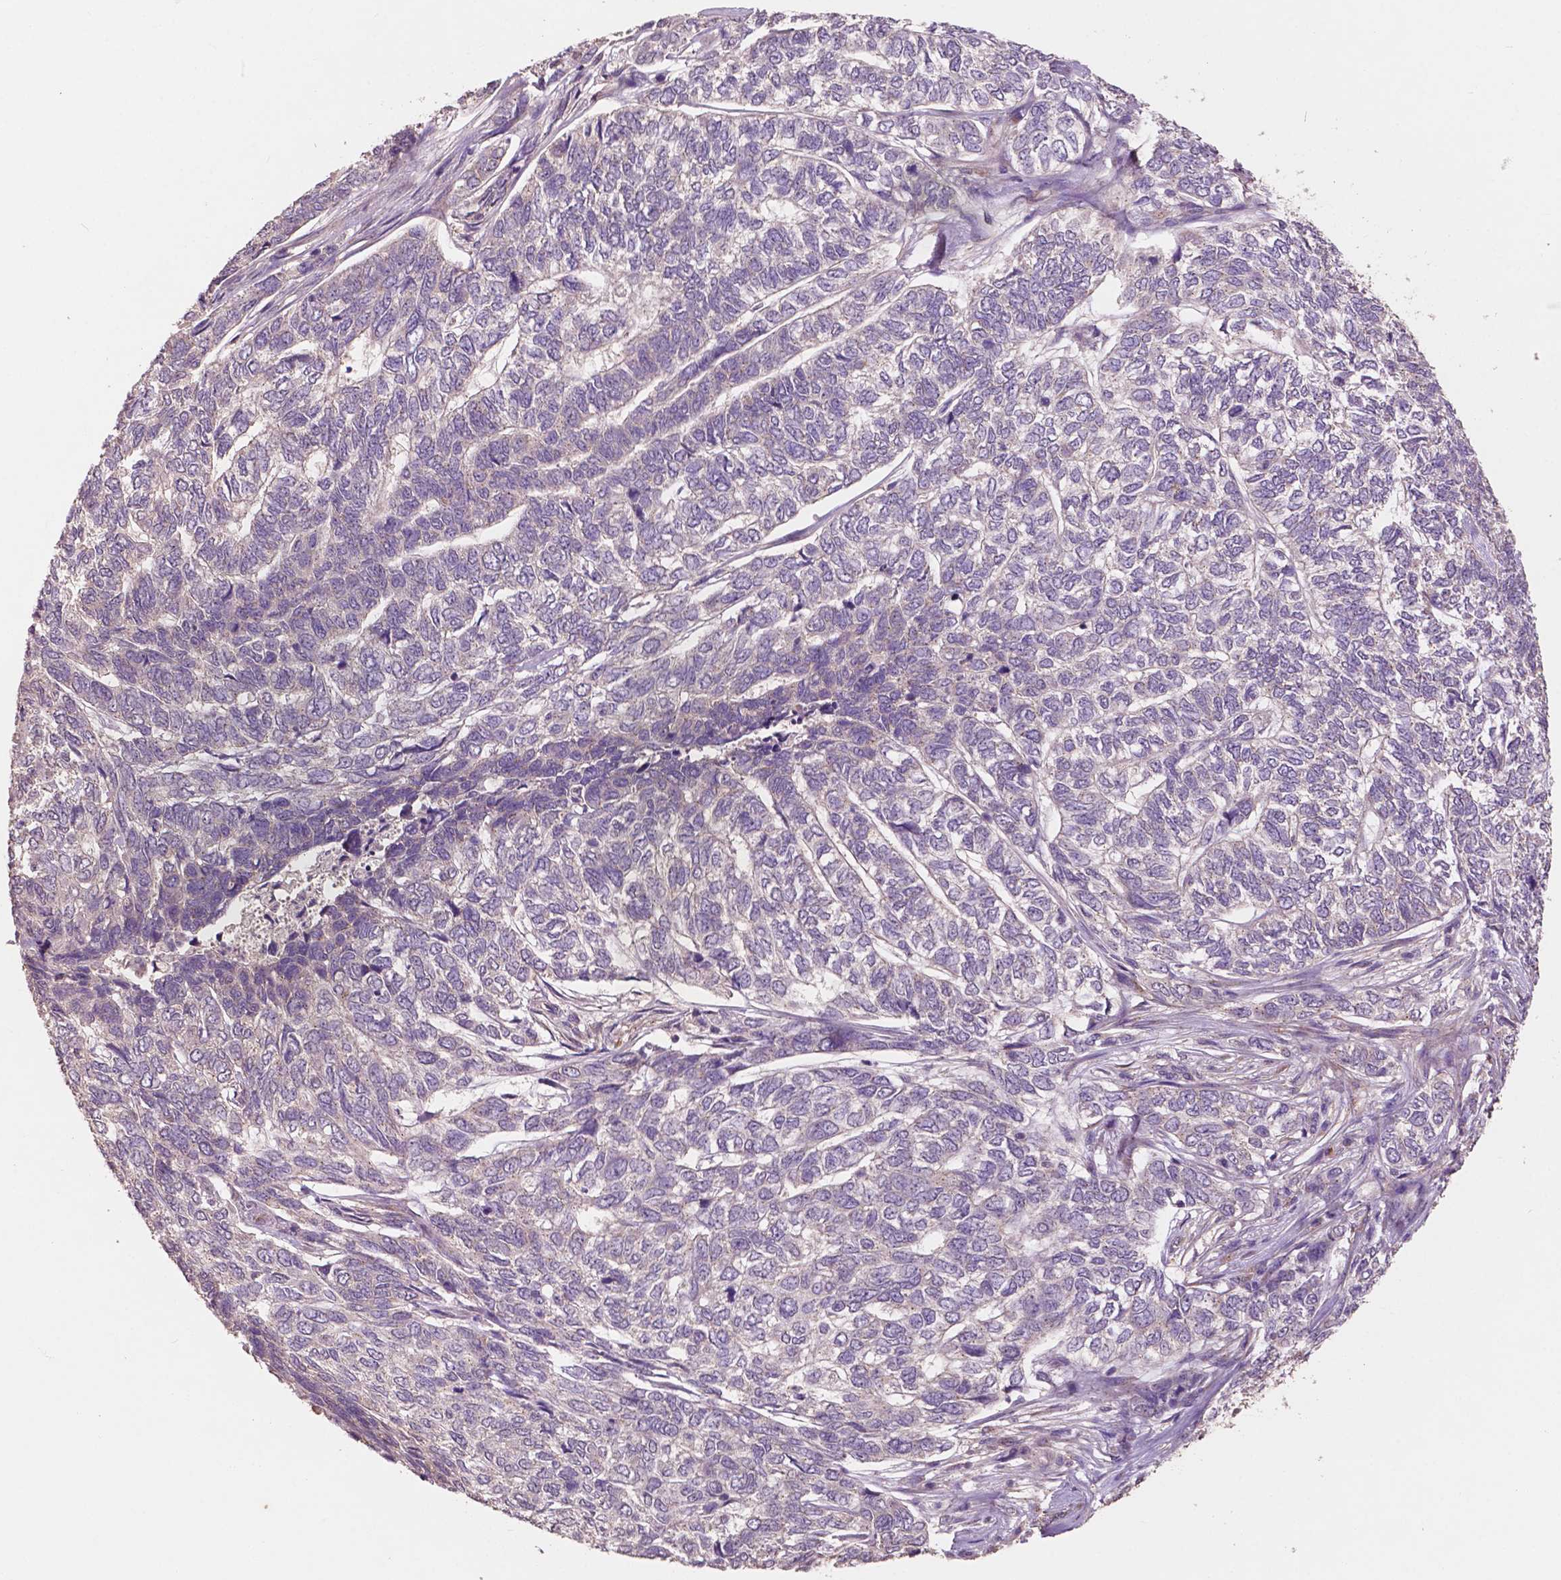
{"staining": {"intensity": "negative", "quantity": "none", "location": "none"}, "tissue": "skin cancer", "cell_type": "Tumor cells", "image_type": "cancer", "snomed": [{"axis": "morphology", "description": "Basal cell carcinoma"}, {"axis": "topography", "description": "Skin"}], "caption": "The histopathology image shows no significant positivity in tumor cells of skin basal cell carcinoma.", "gene": "CHPT1", "patient": {"sex": "female", "age": 65}}